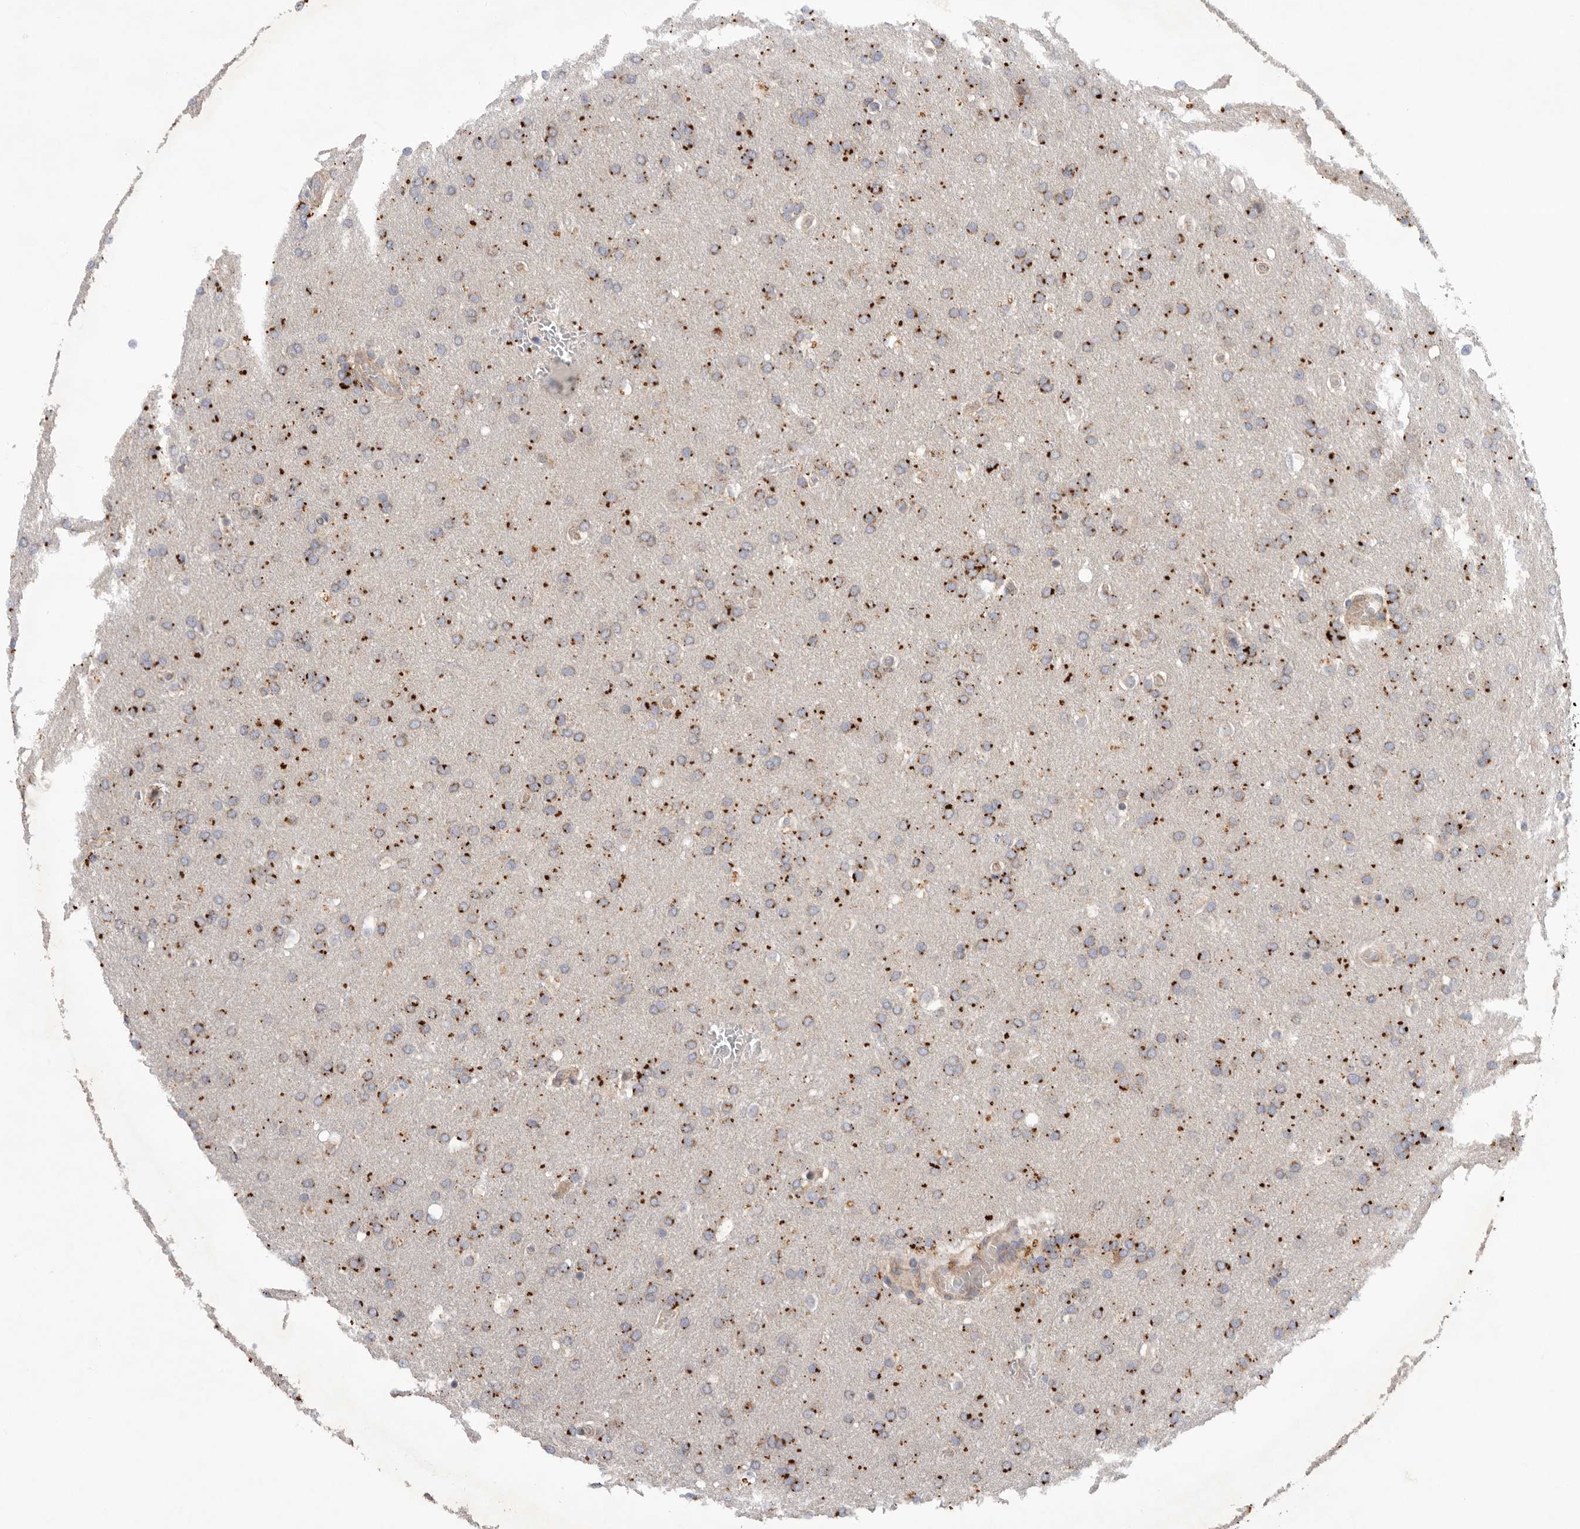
{"staining": {"intensity": "moderate", "quantity": ">75%", "location": "cytoplasmic/membranous"}, "tissue": "glioma", "cell_type": "Tumor cells", "image_type": "cancer", "snomed": [{"axis": "morphology", "description": "Glioma, malignant, Low grade"}, {"axis": "topography", "description": "Brain"}], "caption": "The image shows immunohistochemical staining of glioma. There is moderate cytoplasmic/membranous positivity is present in approximately >75% of tumor cells.", "gene": "MTFR1L", "patient": {"sex": "female", "age": 37}}